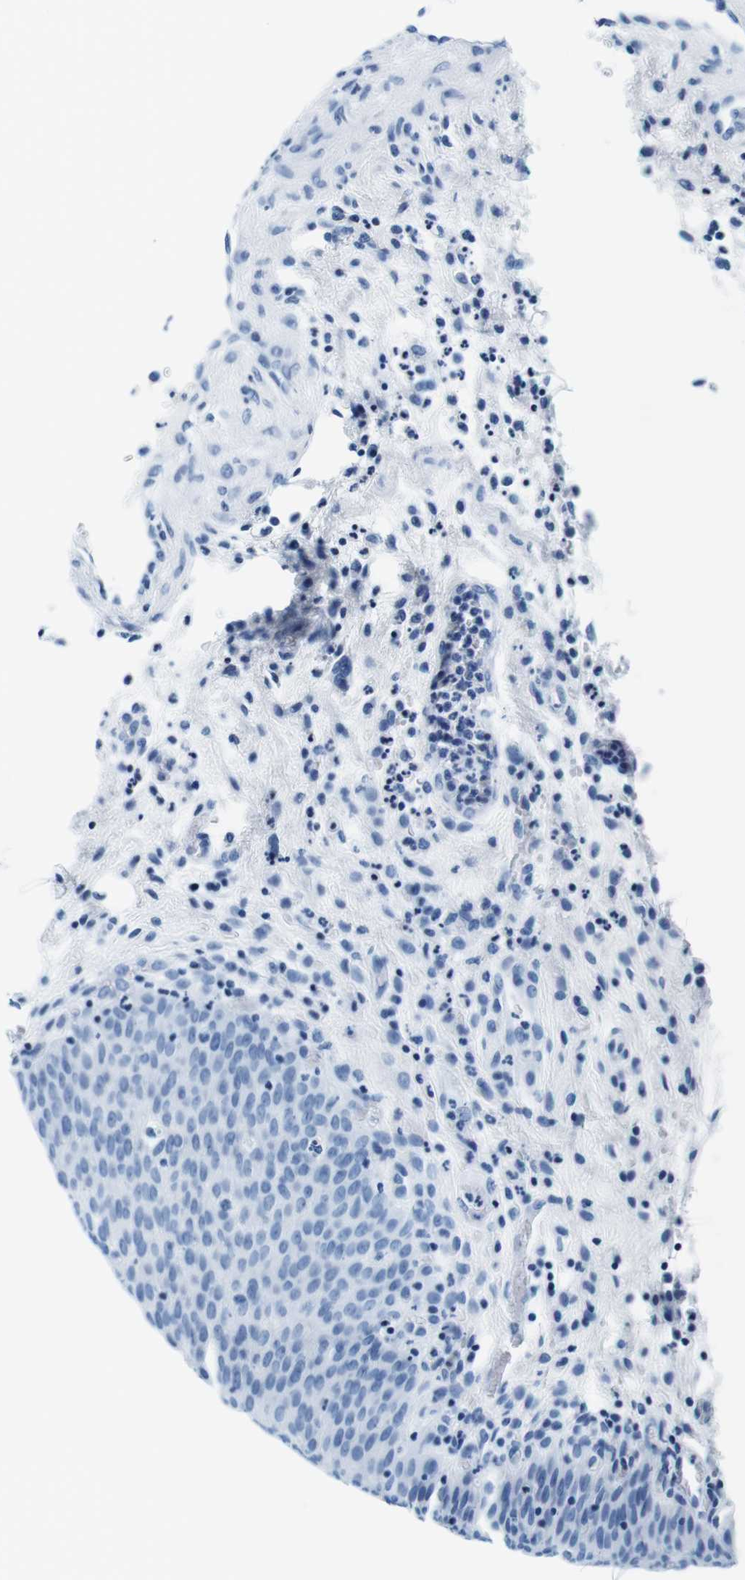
{"staining": {"intensity": "negative", "quantity": "none", "location": "none"}, "tissue": "urinary bladder", "cell_type": "Urothelial cells", "image_type": "normal", "snomed": [{"axis": "morphology", "description": "Normal tissue, NOS"}, {"axis": "morphology", "description": "Dysplasia, NOS"}, {"axis": "topography", "description": "Urinary bladder"}], "caption": "Urinary bladder stained for a protein using immunohistochemistry exhibits no expression urothelial cells.", "gene": "ELANE", "patient": {"sex": "male", "age": 35}}